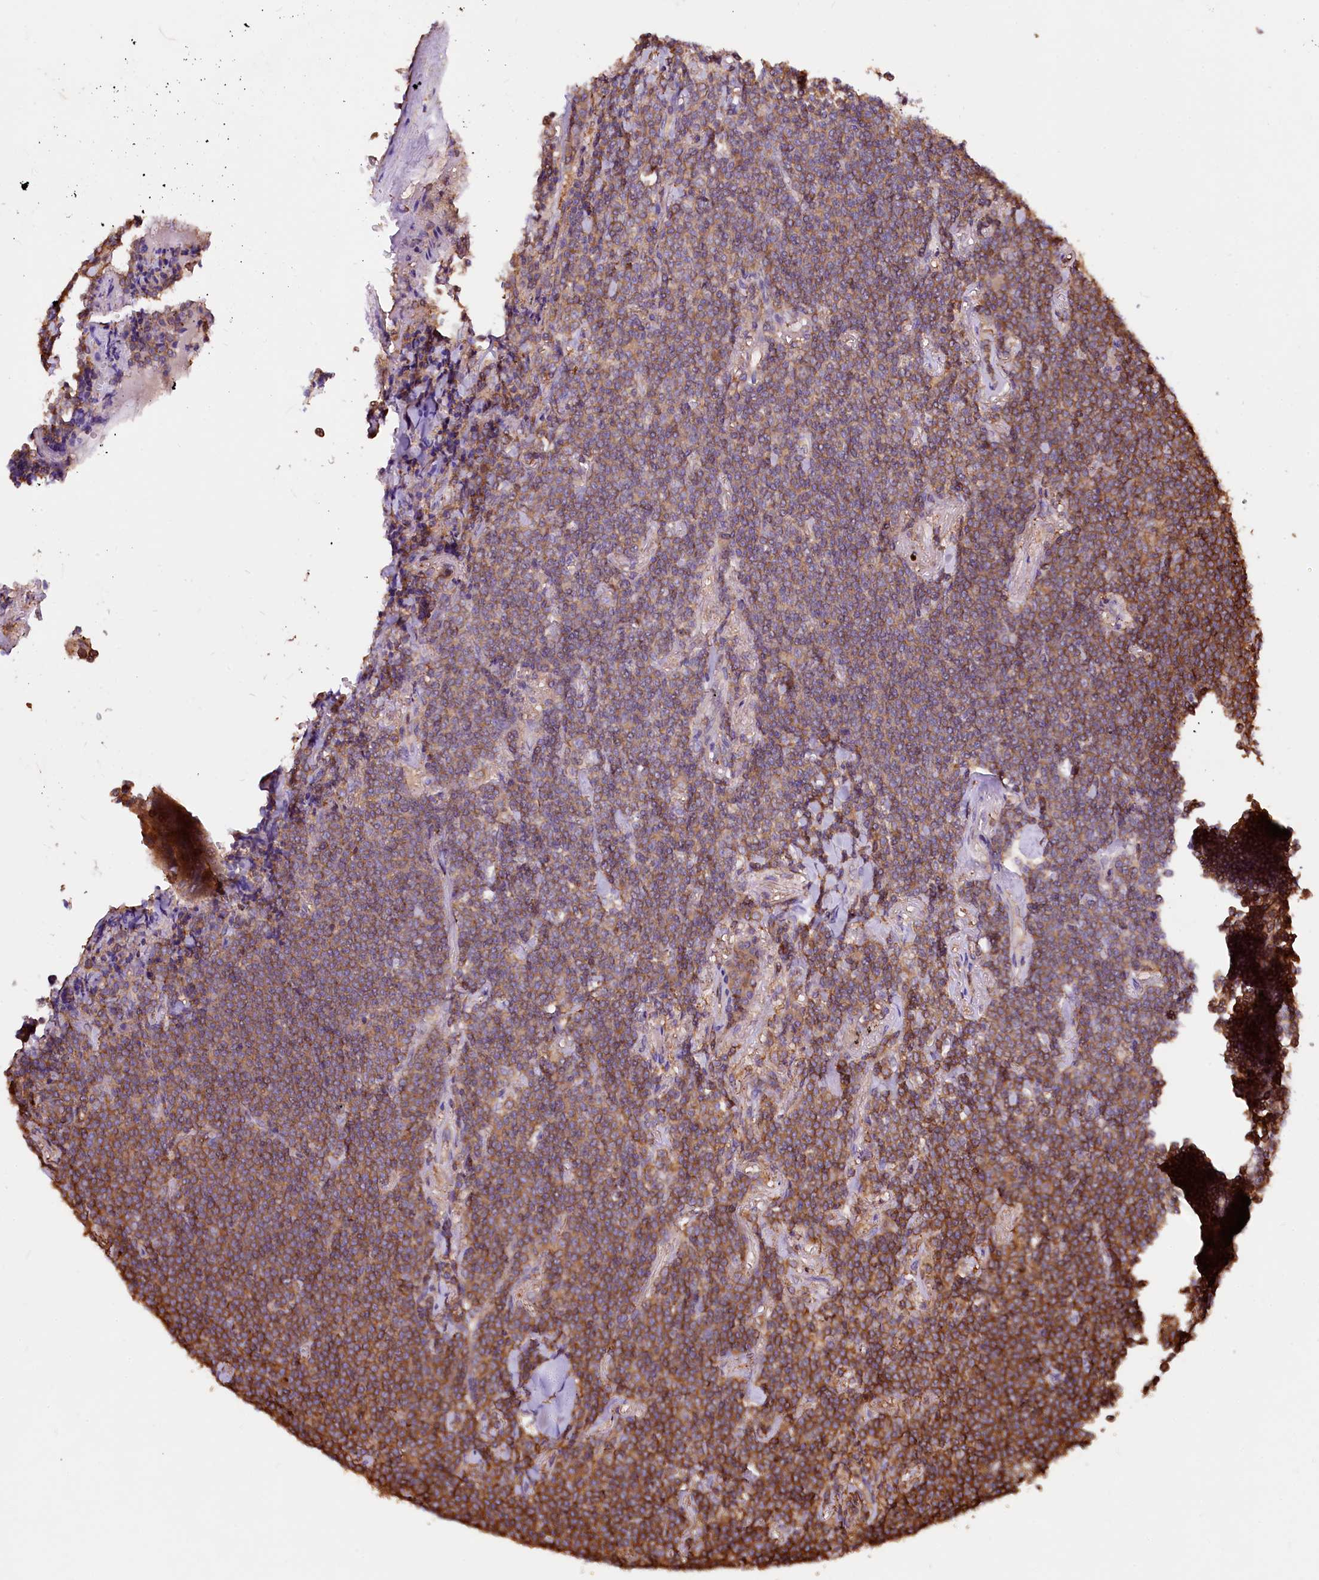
{"staining": {"intensity": "moderate", "quantity": ">75%", "location": "cytoplasmic/membranous"}, "tissue": "lymphoma", "cell_type": "Tumor cells", "image_type": "cancer", "snomed": [{"axis": "morphology", "description": "Malignant lymphoma, non-Hodgkin's type, Low grade"}, {"axis": "topography", "description": "Lung"}], "caption": "DAB (3,3'-diaminobenzidine) immunohistochemical staining of human malignant lymphoma, non-Hodgkin's type (low-grade) exhibits moderate cytoplasmic/membranous protein expression in approximately >75% of tumor cells.", "gene": "RARS2", "patient": {"sex": "female", "age": 71}}